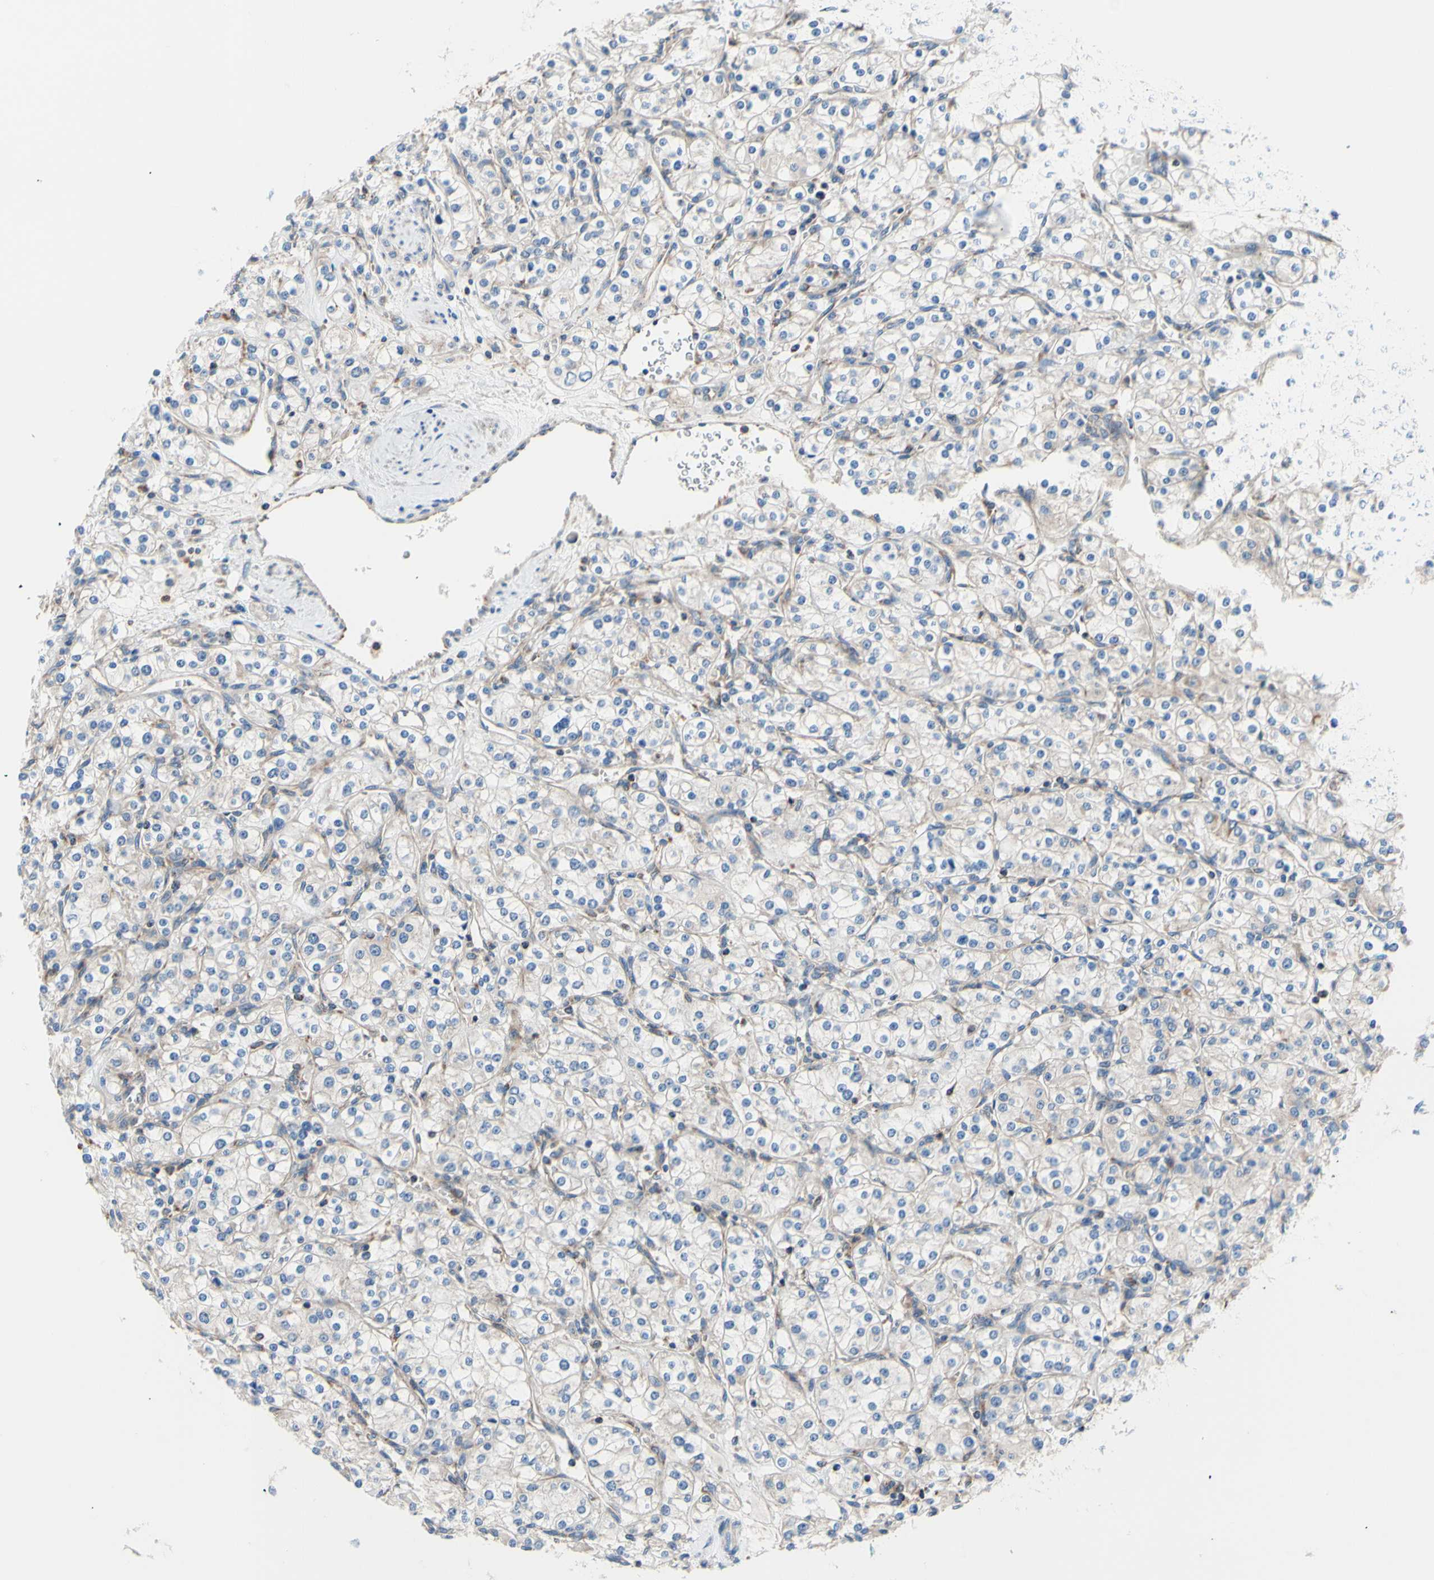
{"staining": {"intensity": "negative", "quantity": "none", "location": "none"}, "tissue": "renal cancer", "cell_type": "Tumor cells", "image_type": "cancer", "snomed": [{"axis": "morphology", "description": "Adenocarcinoma, NOS"}, {"axis": "topography", "description": "Kidney"}], "caption": "Immunohistochemical staining of human adenocarcinoma (renal) displays no significant expression in tumor cells.", "gene": "FMR1", "patient": {"sex": "male", "age": 77}}